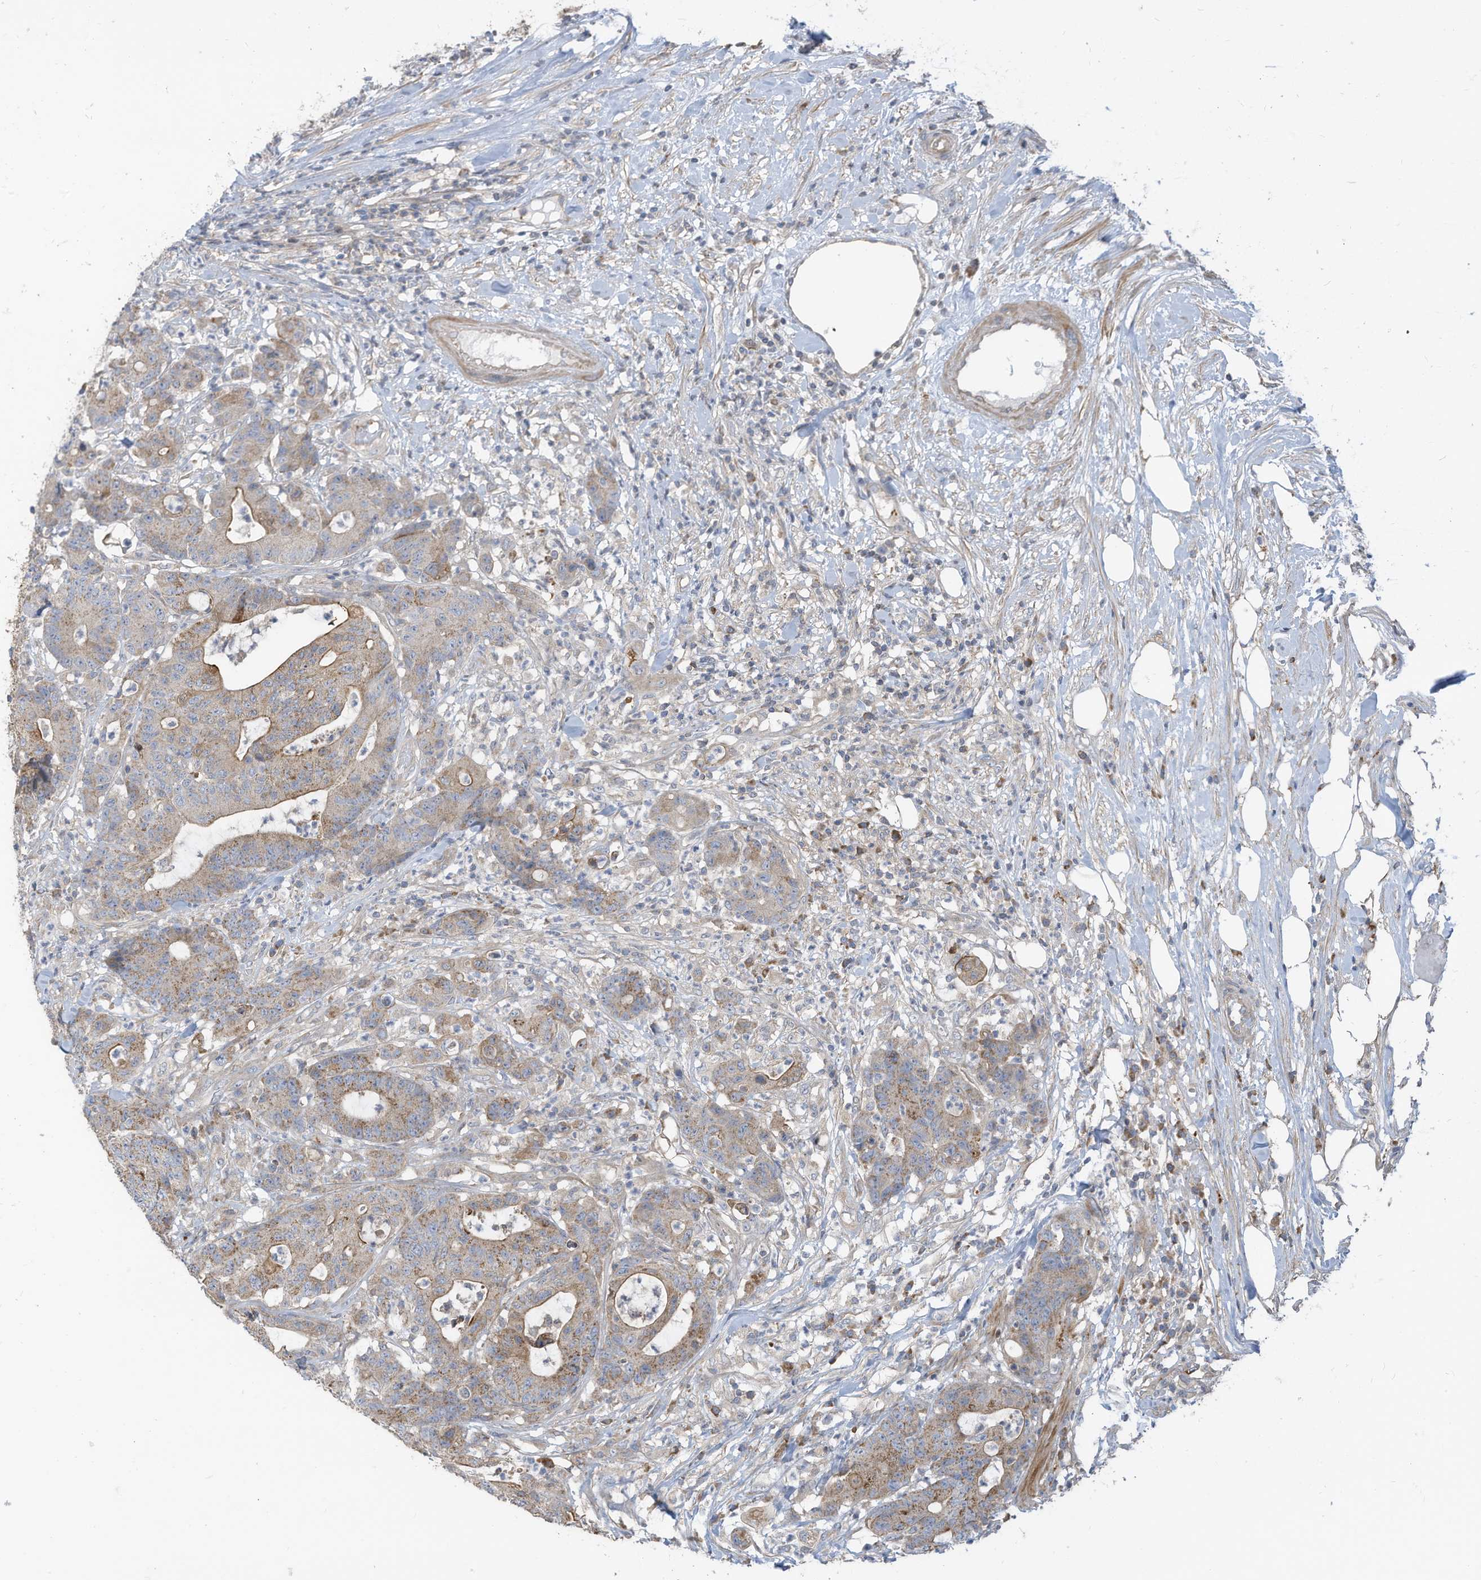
{"staining": {"intensity": "moderate", "quantity": ">75%", "location": "cytoplasmic/membranous"}, "tissue": "colorectal cancer", "cell_type": "Tumor cells", "image_type": "cancer", "snomed": [{"axis": "morphology", "description": "Adenocarcinoma, NOS"}, {"axis": "topography", "description": "Colon"}], "caption": "Approximately >75% of tumor cells in colorectal cancer display moderate cytoplasmic/membranous protein positivity as visualized by brown immunohistochemical staining.", "gene": "GTPBP2", "patient": {"sex": "female", "age": 84}}